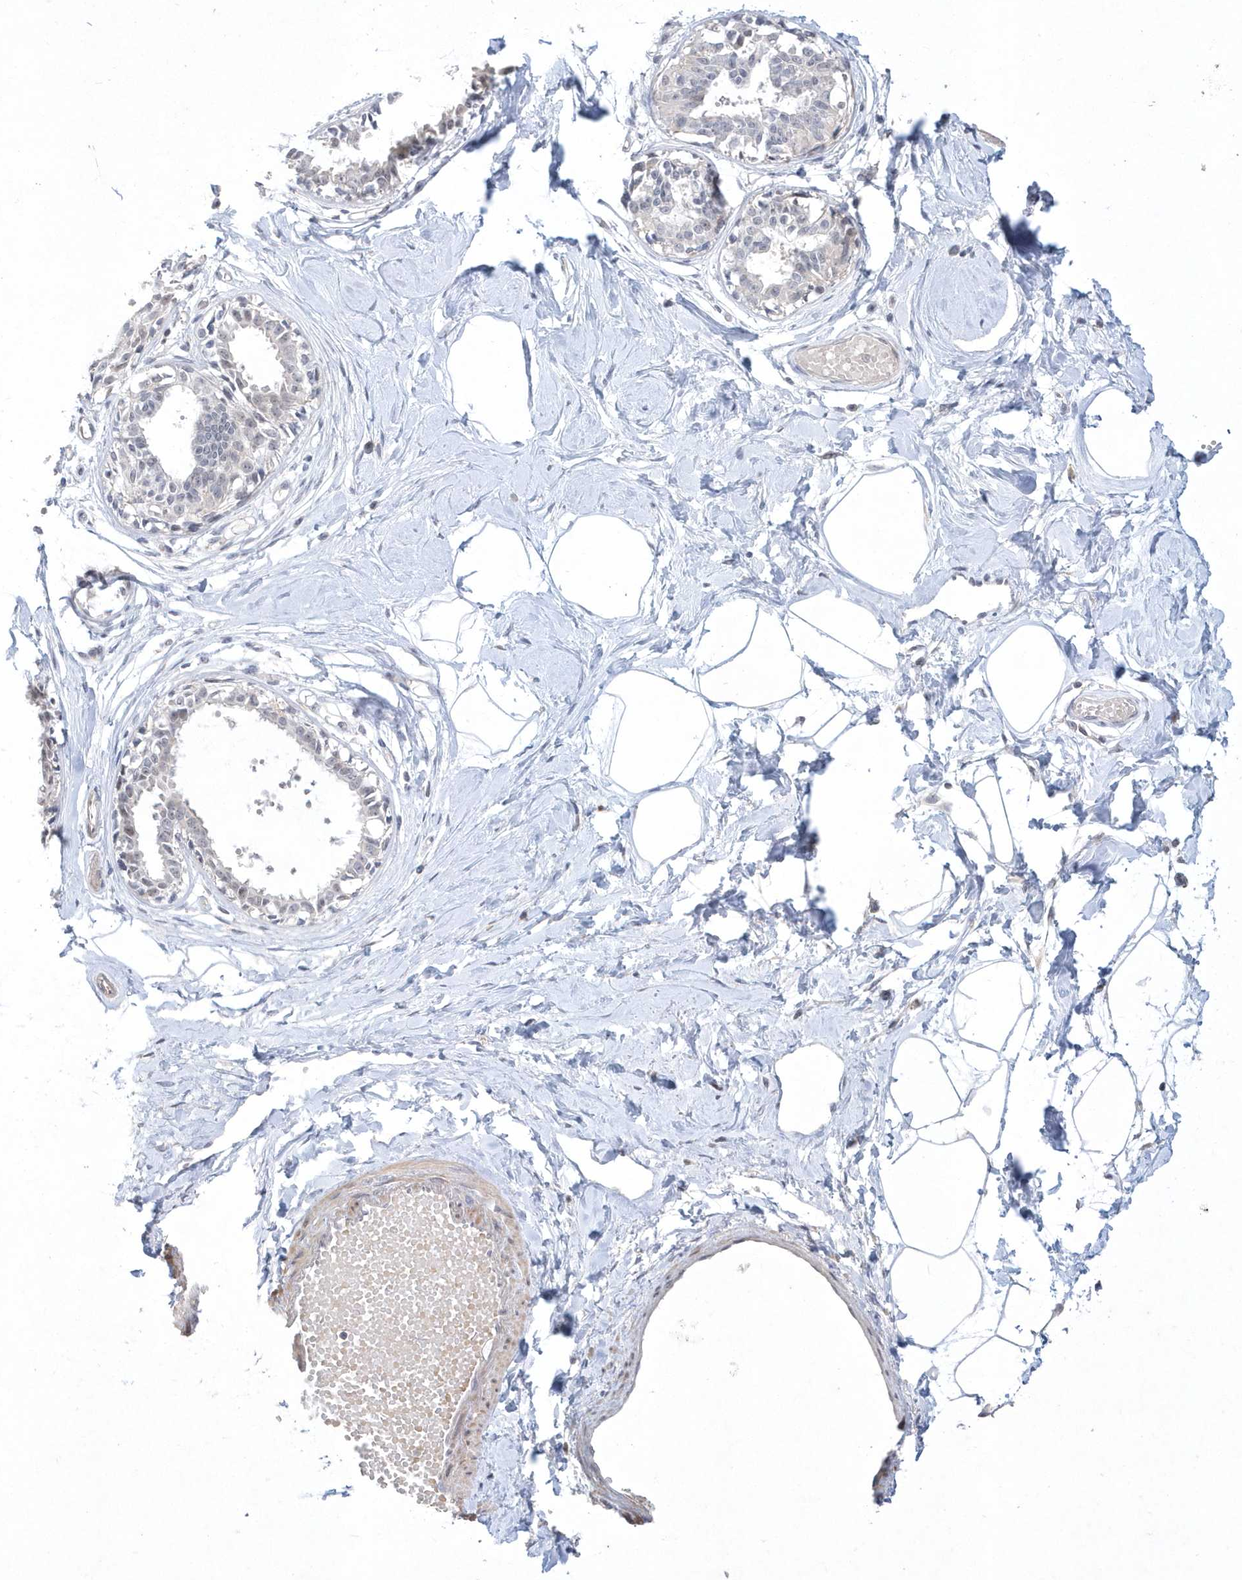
{"staining": {"intensity": "negative", "quantity": "none", "location": "none"}, "tissue": "breast", "cell_type": "Adipocytes", "image_type": "normal", "snomed": [{"axis": "morphology", "description": "Normal tissue, NOS"}, {"axis": "topography", "description": "Breast"}], "caption": "This is a photomicrograph of immunohistochemistry staining of unremarkable breast, which shows no staining in adipocytes.", "gene": "TSPEAR", "patient": {"sex": "female", "age": 45}}